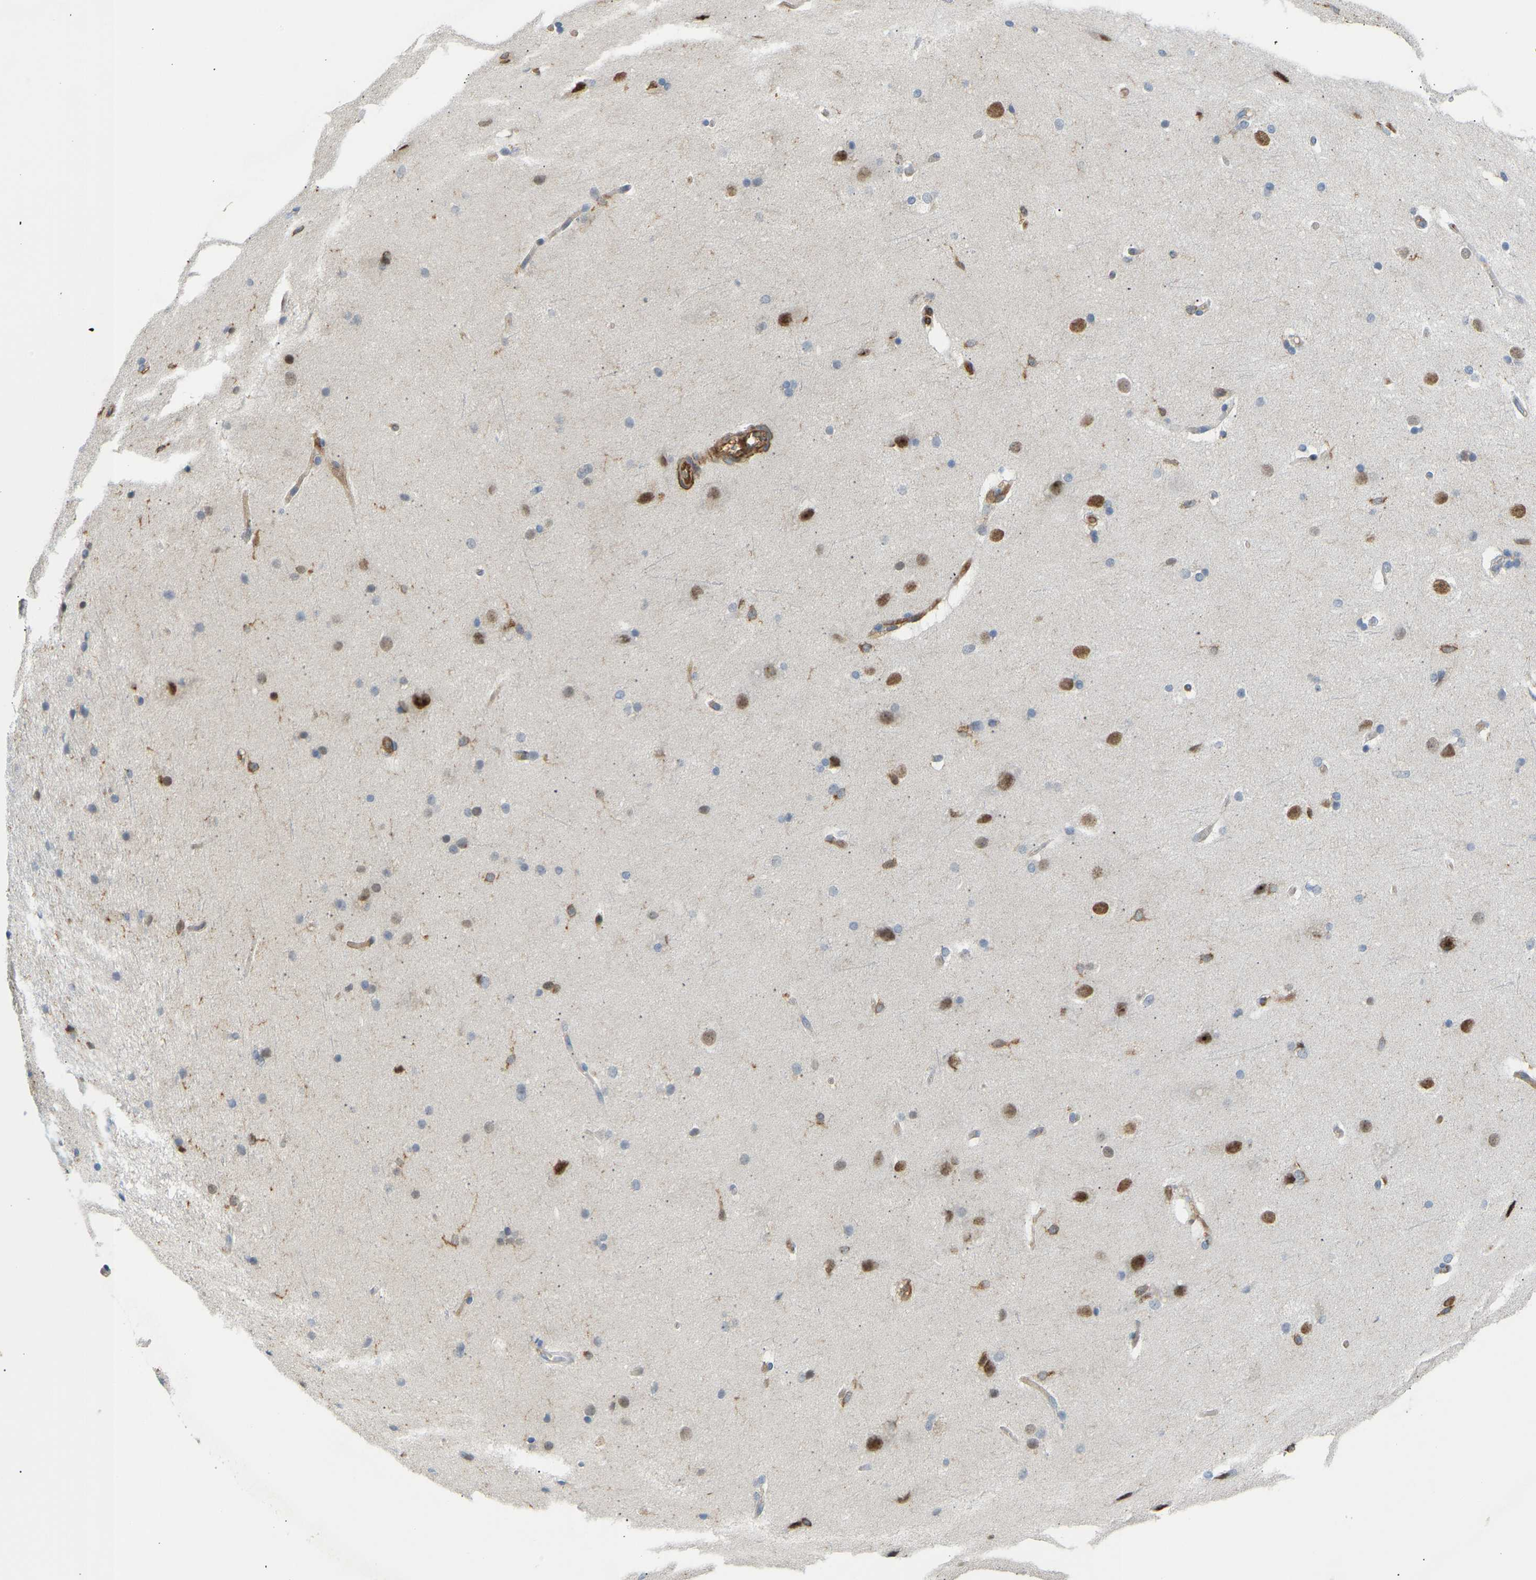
{"staining": {"intensity": "moderate", "quantity": ">75%", "location": "cytoplasmic/membranous"}, "tissue": "cerebral cortex", "cell_type": "Endothelial cells", "image_type": "normal", "snomed": [{"axis": "morphology", "description": "Normal tissue, NOS"}, {"axis": "topography", "description": "Cerebral cortex"}, {"axis": "topography", "description": "Hippocampus"}], "caption": "Immunohistochemical staining of unremarkable human cerebral cortex demonstrates moderate cytoplasmic/membranous protein staining in approximately >75% of endothelial cells.", "gene": "PLCG2", "patient": {"sex": "female", "age": 19}}